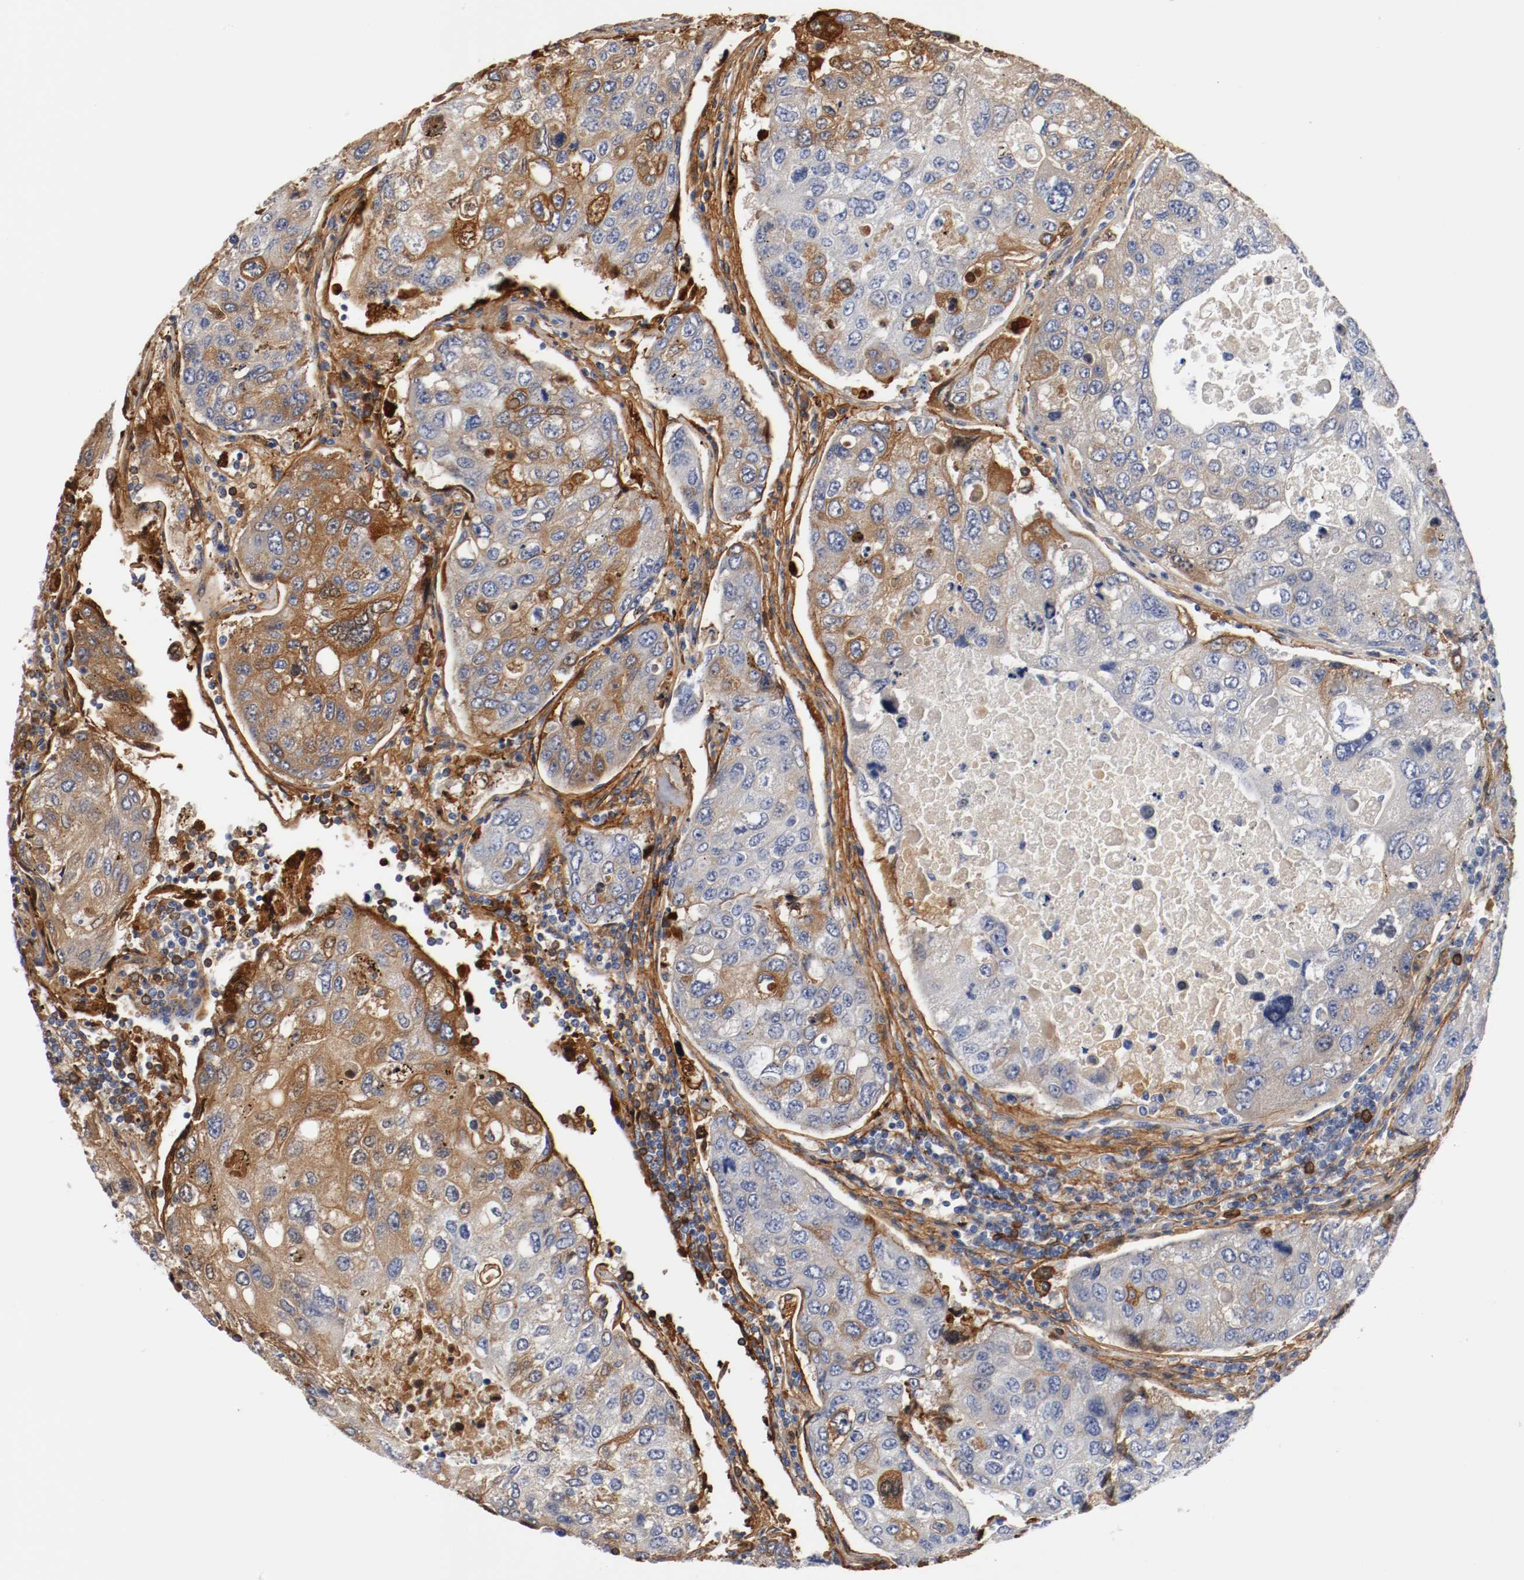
{"staining": {"intensity": "strong", "quantity": "25%-75%", "location": "cytoplasmic/membranous"}, "tissue": "urothelial cancer", "cell_type": "Tumor cells", "image_type": "cancer", "snomed": [{"axis": "morphology", "description": "Urothelial carcinoma, High grade"}, {"axis": "topography", "description": "Lymph node"}, {"axis": "topography", "description": "Urinary bladder"}], "caption": "The micrograph displays staining of urothelial cancer, revealing strong cytoplasmic/membranous protein staining (brown color) within tumor cells.", "gene": "TNC", "patient": {"sex": "male", "age": 51}}